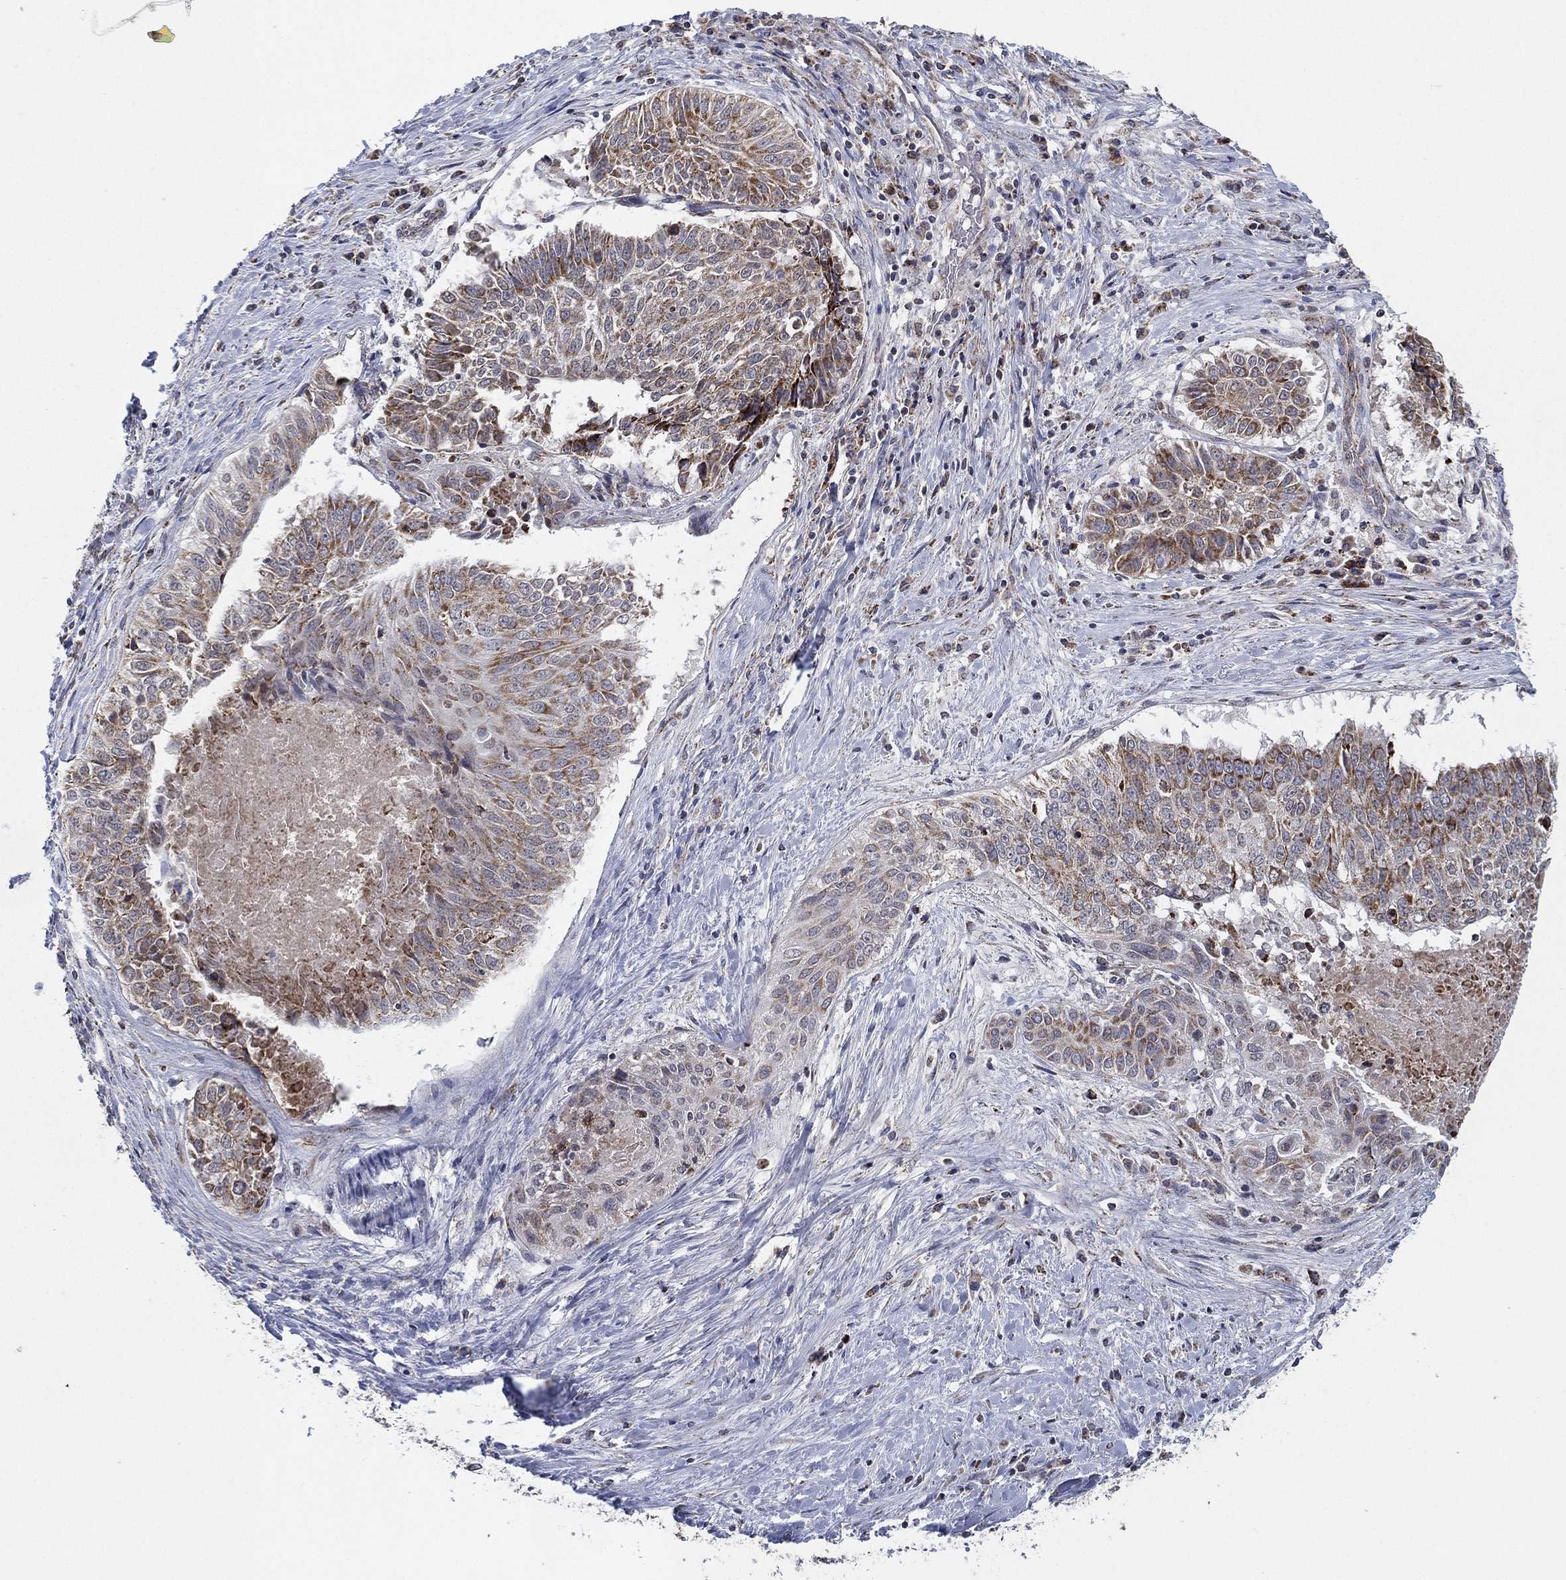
{"staining": {"intensity": "moderate", "quantity": "25%-75%", "location": "cytoplasmic/membranous"}, "tissue": "lung cancer", "cell_type": "Tumor cells", "image_type": "cancer", "snomed": [{"axis": "morphology", "description": "Squamous cell carcinoma, NOS"}, {"axis": "topography", "description": "Lung"}], "caption": "Human squamous cell carcinoma (lung) stained for a protein (brown) demonstrates moderate cytoplasmic/membranous positive staining in approximately 25%-75% of tumor cells.", "gene": "PSMG4", "patient": {"sex": "male", "age": 64}}